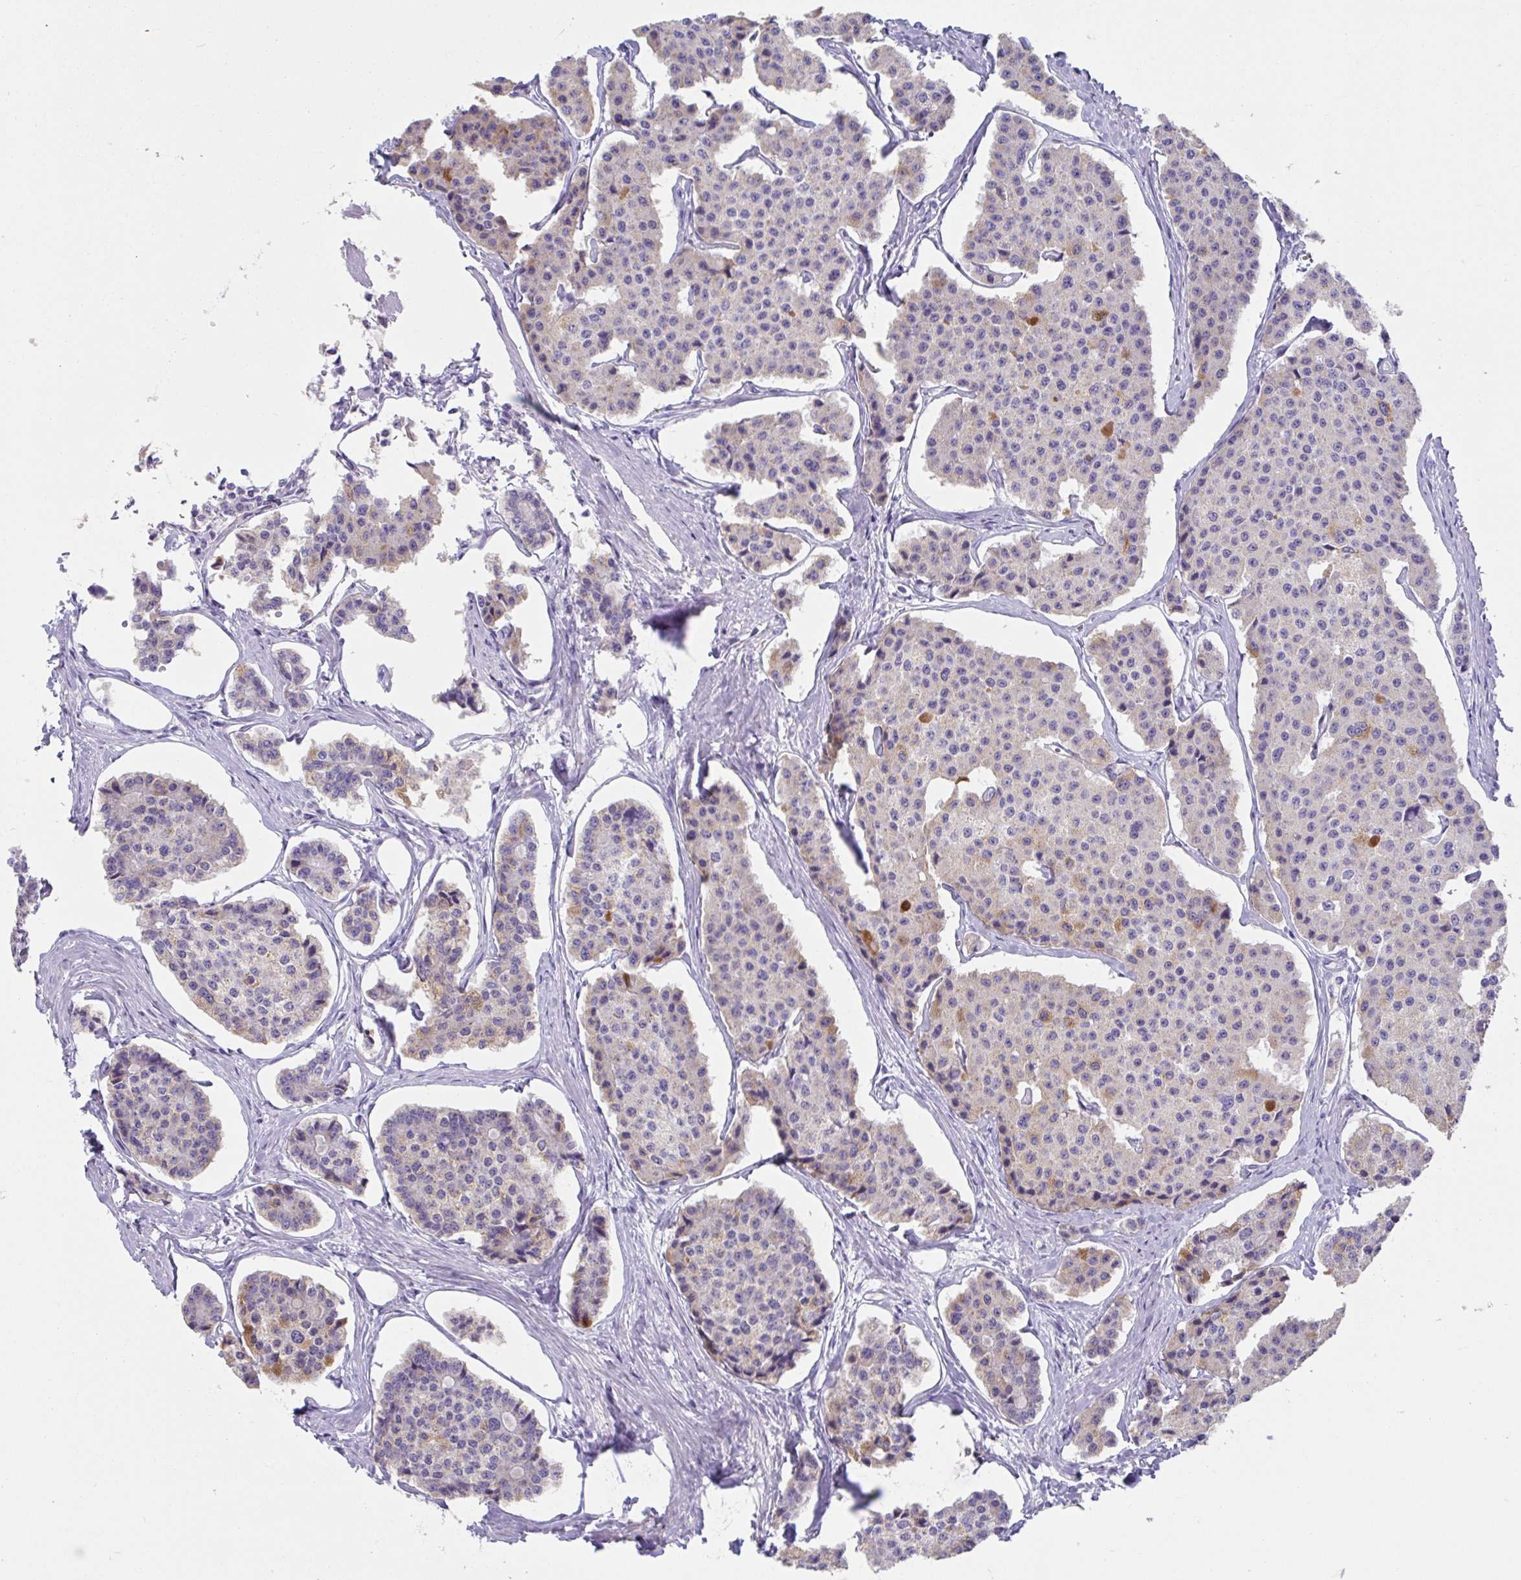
{"staining": {"intensity": "moderate", "quantity": "<25%", "location": "cytoplasmic/membranous"}, "tissue": "carcinoid", "cell_type": "Tumor cells", "image_type": "cancer", "snomed": [{"axis": "morphology", "description": "Carcinoid, malignant, NOS"}, {"axis": "topography", "description": "Small intestine"}], "caption": "Immunohistochemical staining of human carcinoid reveals moderate cytoplasmic/membranous protein positivity in about <25% of tumor cells.", "gene": "CXCR1", "patient": {"sex": "female", "age": 65}}